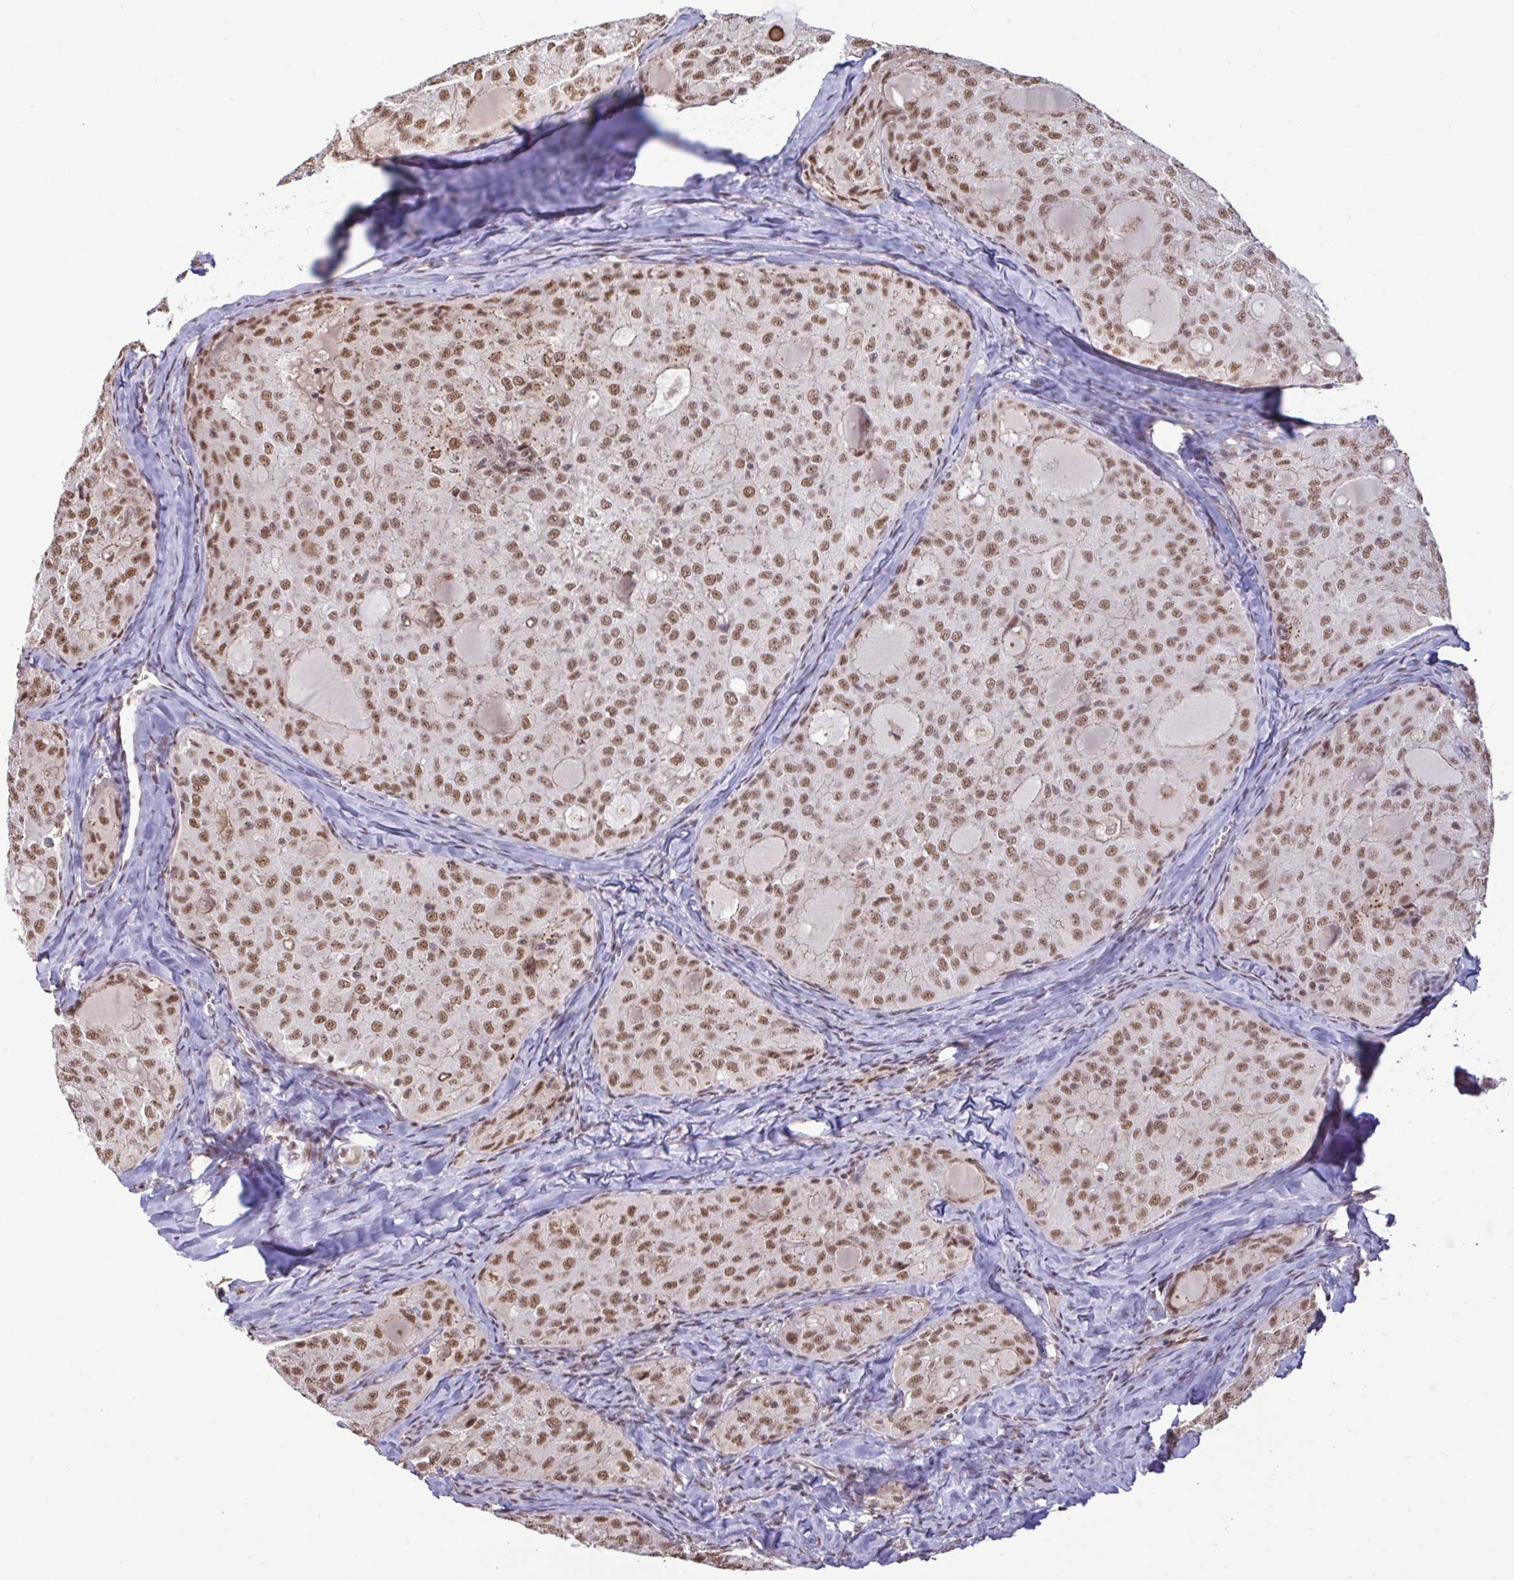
{"staining": {"intensity": "moderate", "quantity": ">75%", "location": "nuclear"}, "tissue": "thyroid cancer", "cell_type": "Tumor cells", "image_type": "cancer", "snomed": [{"axis": "morphology", "description": "Follicular adenoma carcinoma, NOS"}, {"axis": "topography", "description": "Thyroid gland"}], "caption": "A medium amount of moderate nuclear expression is seen in about >75% of tumor cells in thyroid follicular adenoma carcinoma tissue.", "gene": "PUF60", "patient": {"sex": "male", "age": 75}}